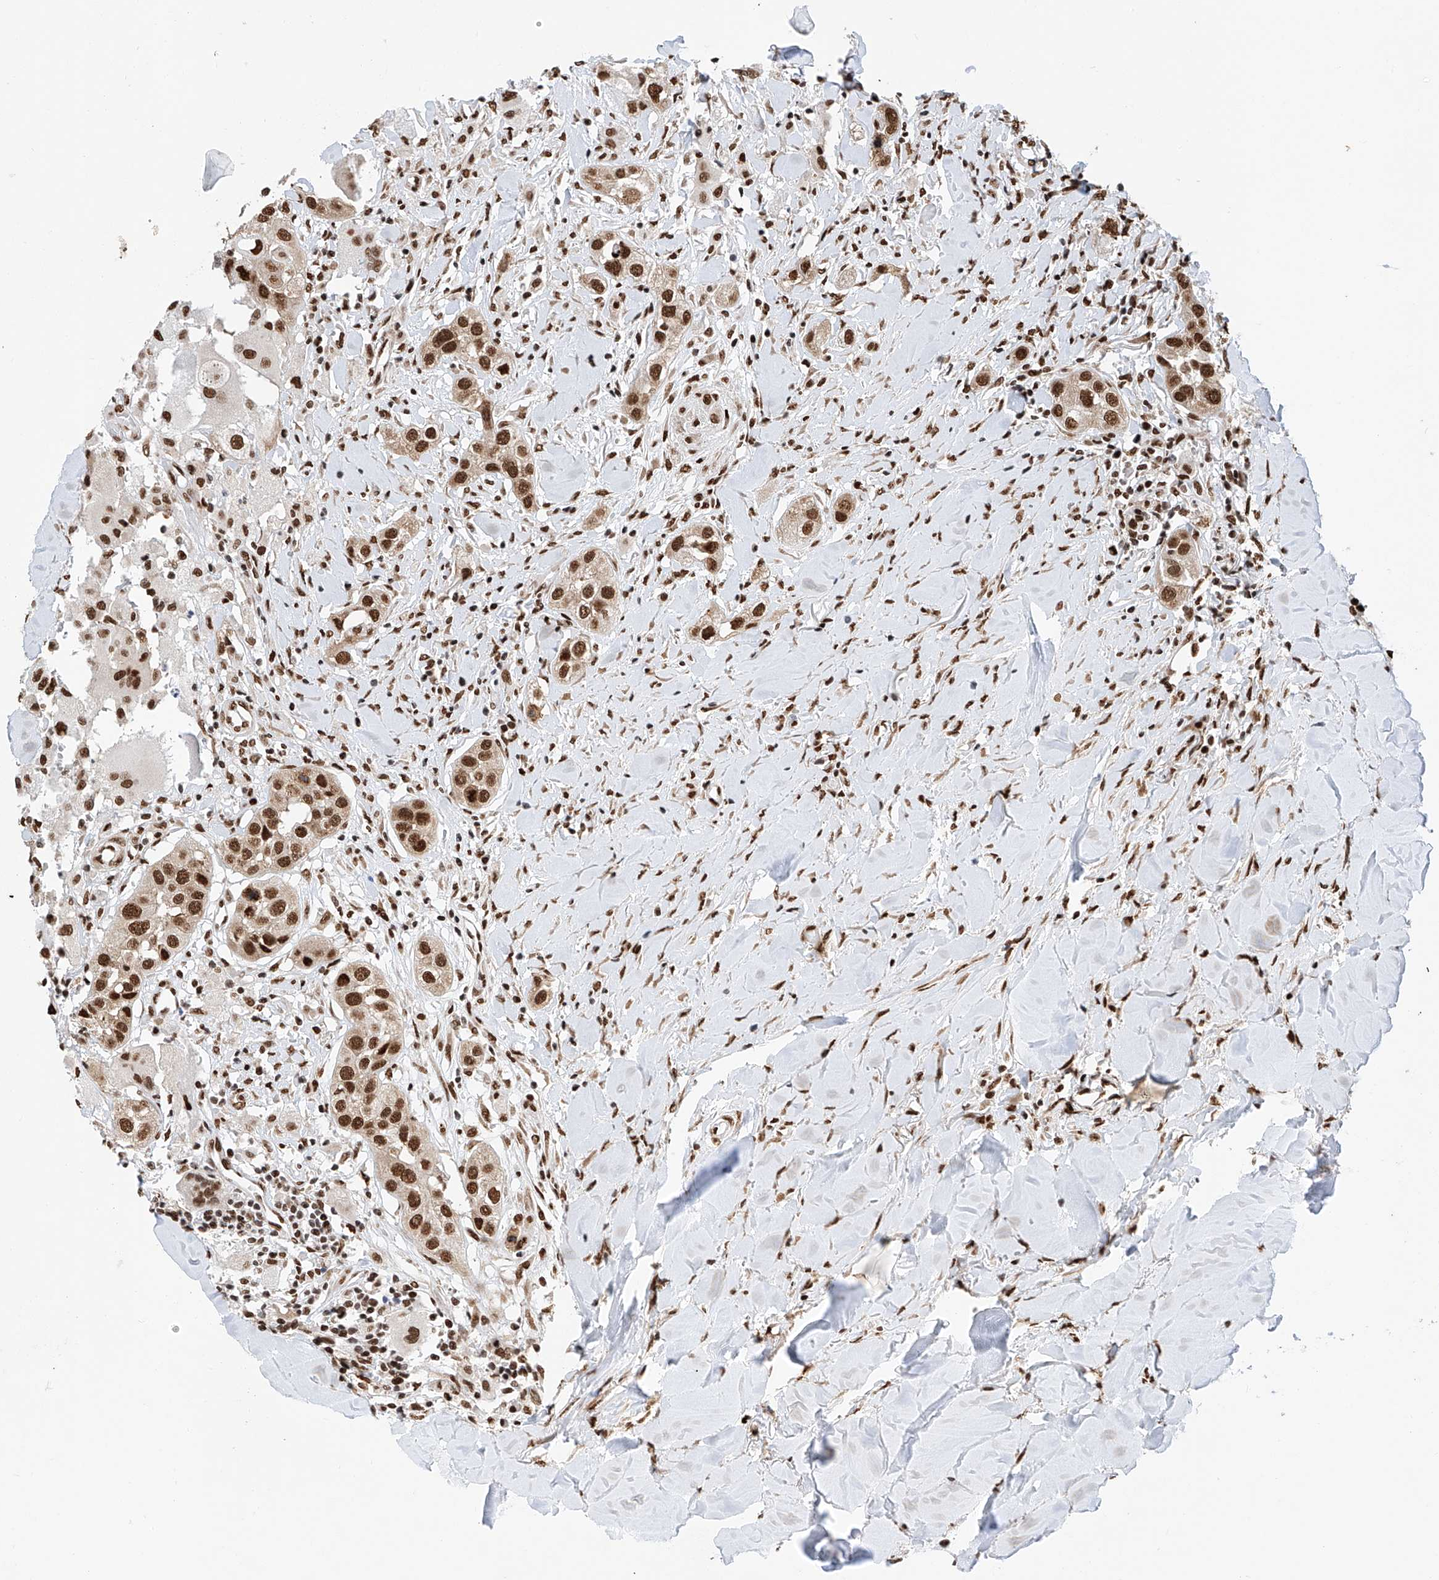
{"staining": {"intensity": "strong", "quantity": ">75%", "location": "nuclear"}, "tissue": "head and neck cancer", "cell_type": "Tumor cells", "image_type": "cancer", "snomed": [{"axis": "morphology", "description": "Normal tissue, NOS"}, {"axis": "morphology", "description": "Squamous cell carcinoma, NOS"}, {"axis": "topography", "description": "Skeletal muscle"}, {"axis": "topography", "description": "Head-Neck"}], "caption": "Head and neck squamous cell carcinoma stained with a brown dye exhibits strong nuclear positive positivity in approximately >75% of tumor cells.", "gene": "SRSF6", "patient": {"sex": "male", "age": 51}}